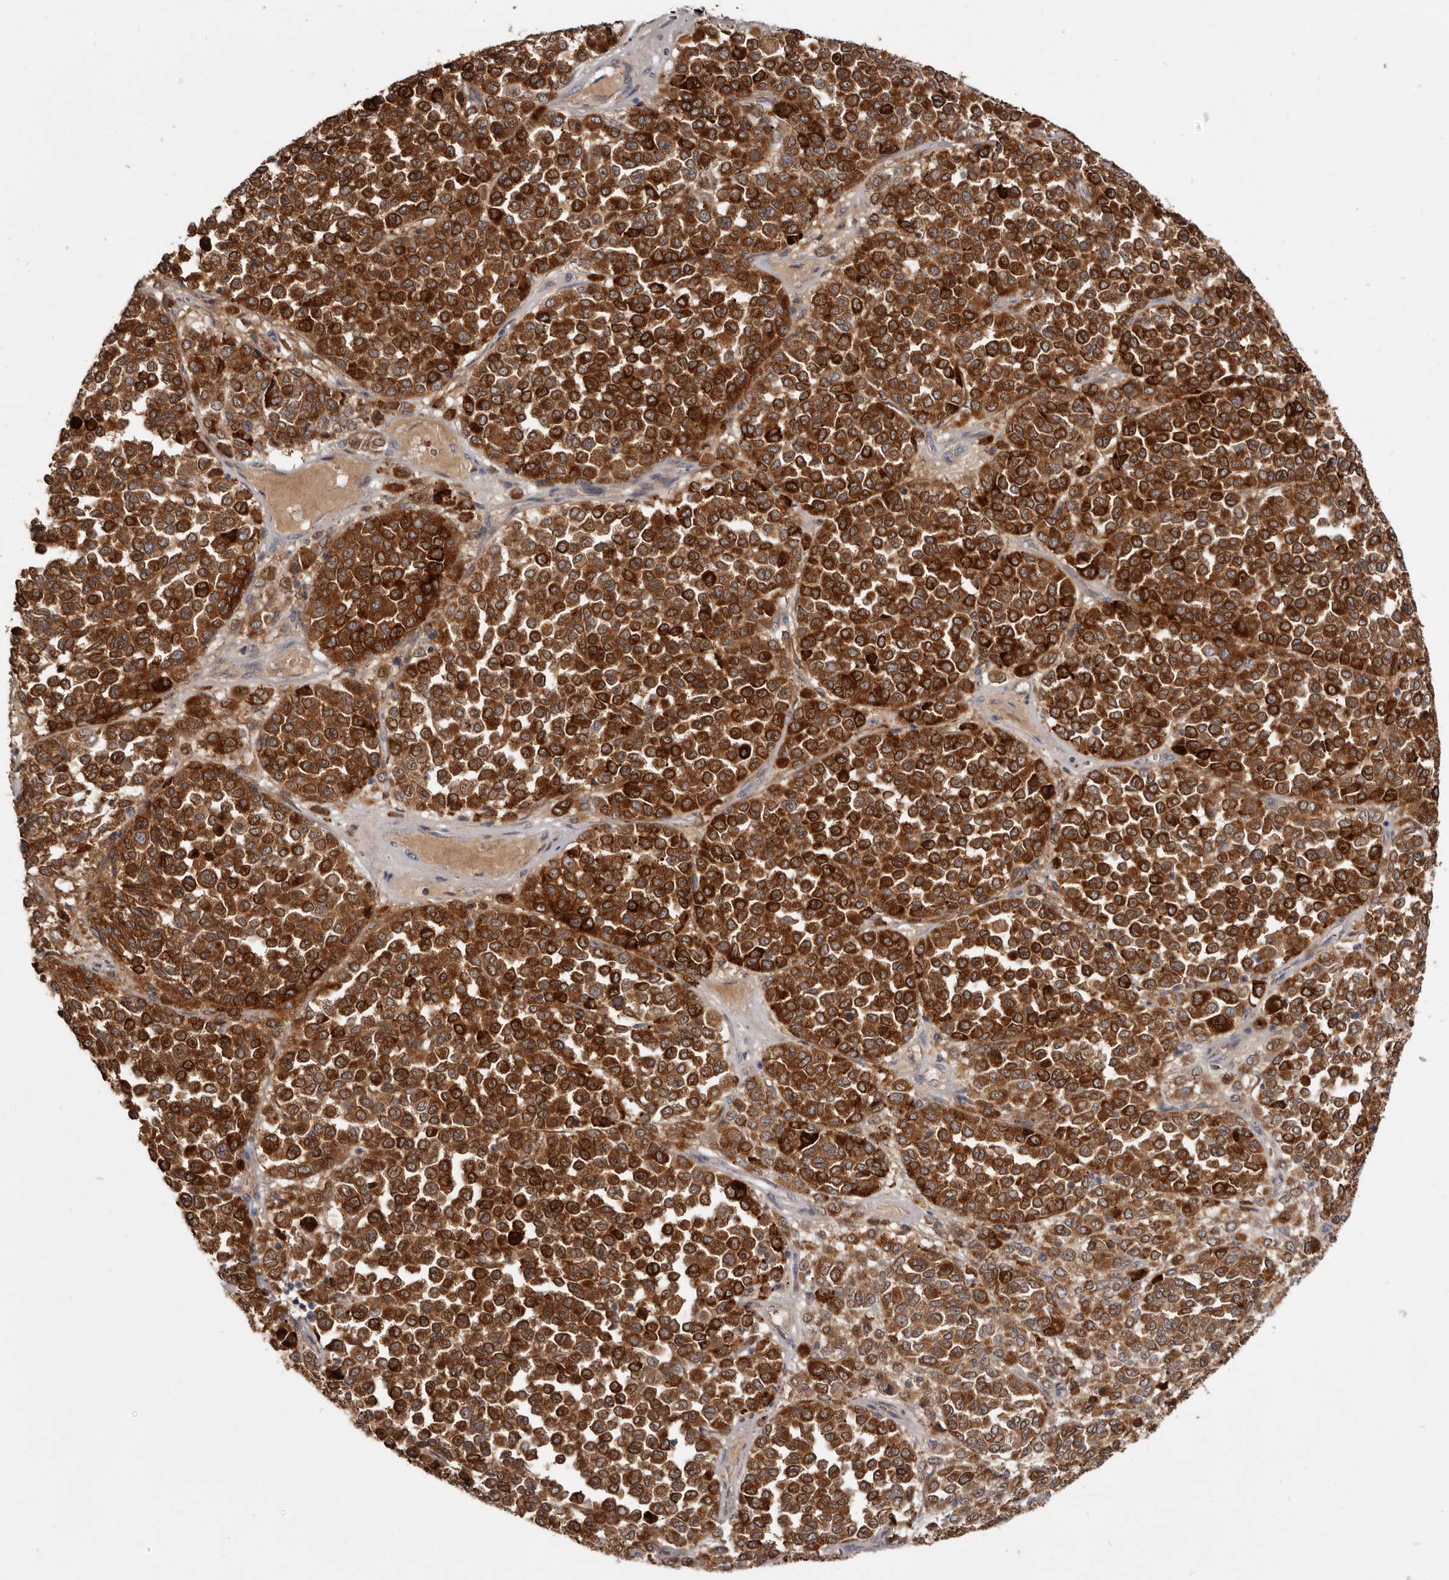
{"staining": {"intensity": "strong", "quantity": ">75%", "location": "cytoplasmic/membranous"}, "tissue": "melanoma", "cell_type": "Tumor cells", "image_type": "cancer", "snomed": [{"axis": "morphology", "description": "Malignant melanoma, Metastatic site"}, {"axis": "topography", "description": "Pancreas"}], "caption": "Approximately >75% of tumor cells in human malignant melanoma (metastatic site) demonstrate strong cytoplasmic/membranous protein staining as visualized by brown immunohistochemical staining.", "gene": "NENF", "patient": {"sex": "female", "age": 30}}